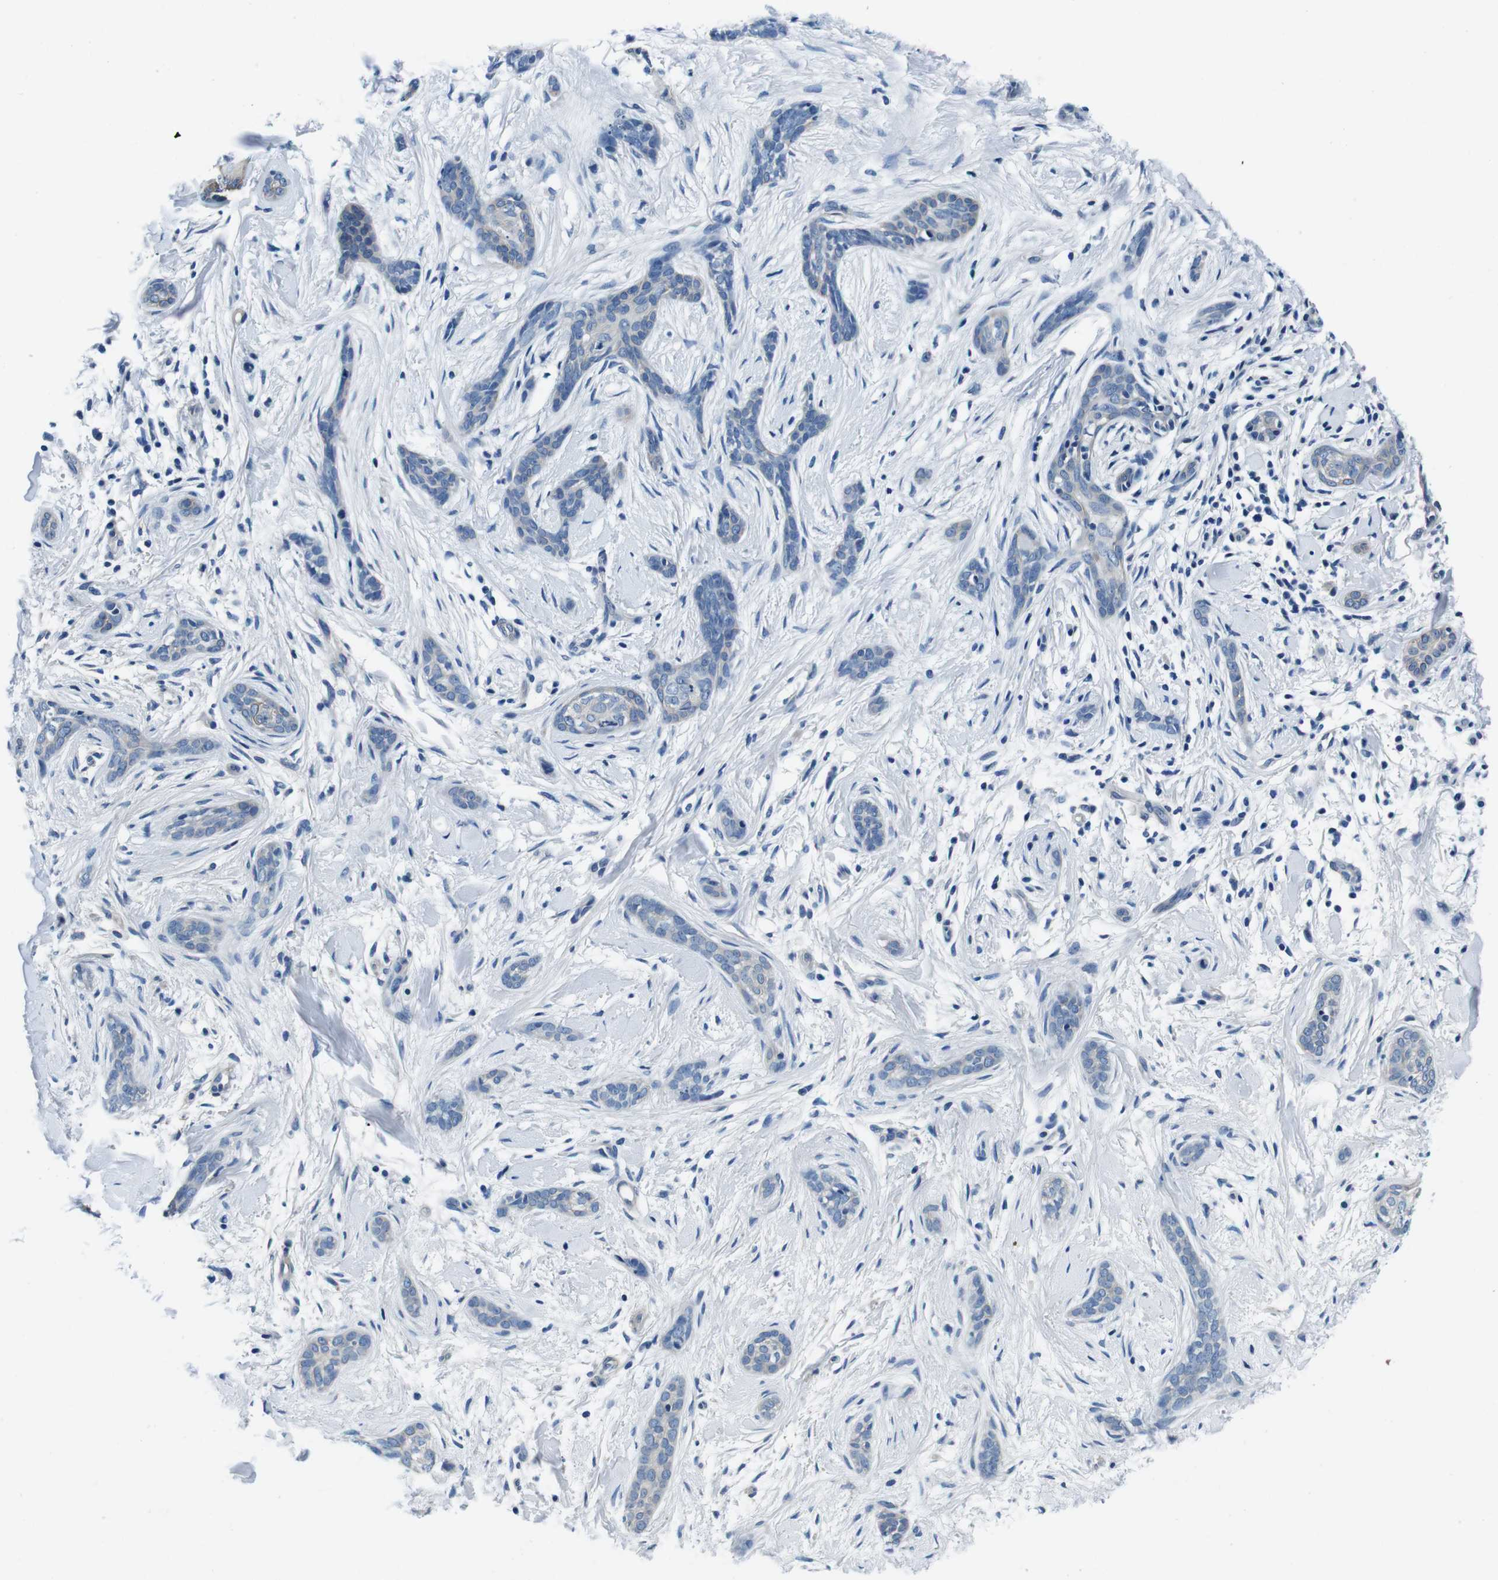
{"staining": {"intensity": "negative", "quantity": "none", "location": "none"}, "tissue": "skin cancer", "cell_type": "Tumor cells", "image_type": "cancer", "snomed": [{"axis": "morphology", "description": "Basal cell carcinoma"}, {"axis": "morphology", "description": "Adnexal tumor, benign"}, {"axis": "topography", "description": "Skin"}], "caption": "This is an immunohistochemistry (IHC) photomicrograph of human basal cell carcinoma (skin). There is no expression in tumor cells.", "gene": "CASQ1", "patient": {"sex": "female", "age": 42}}